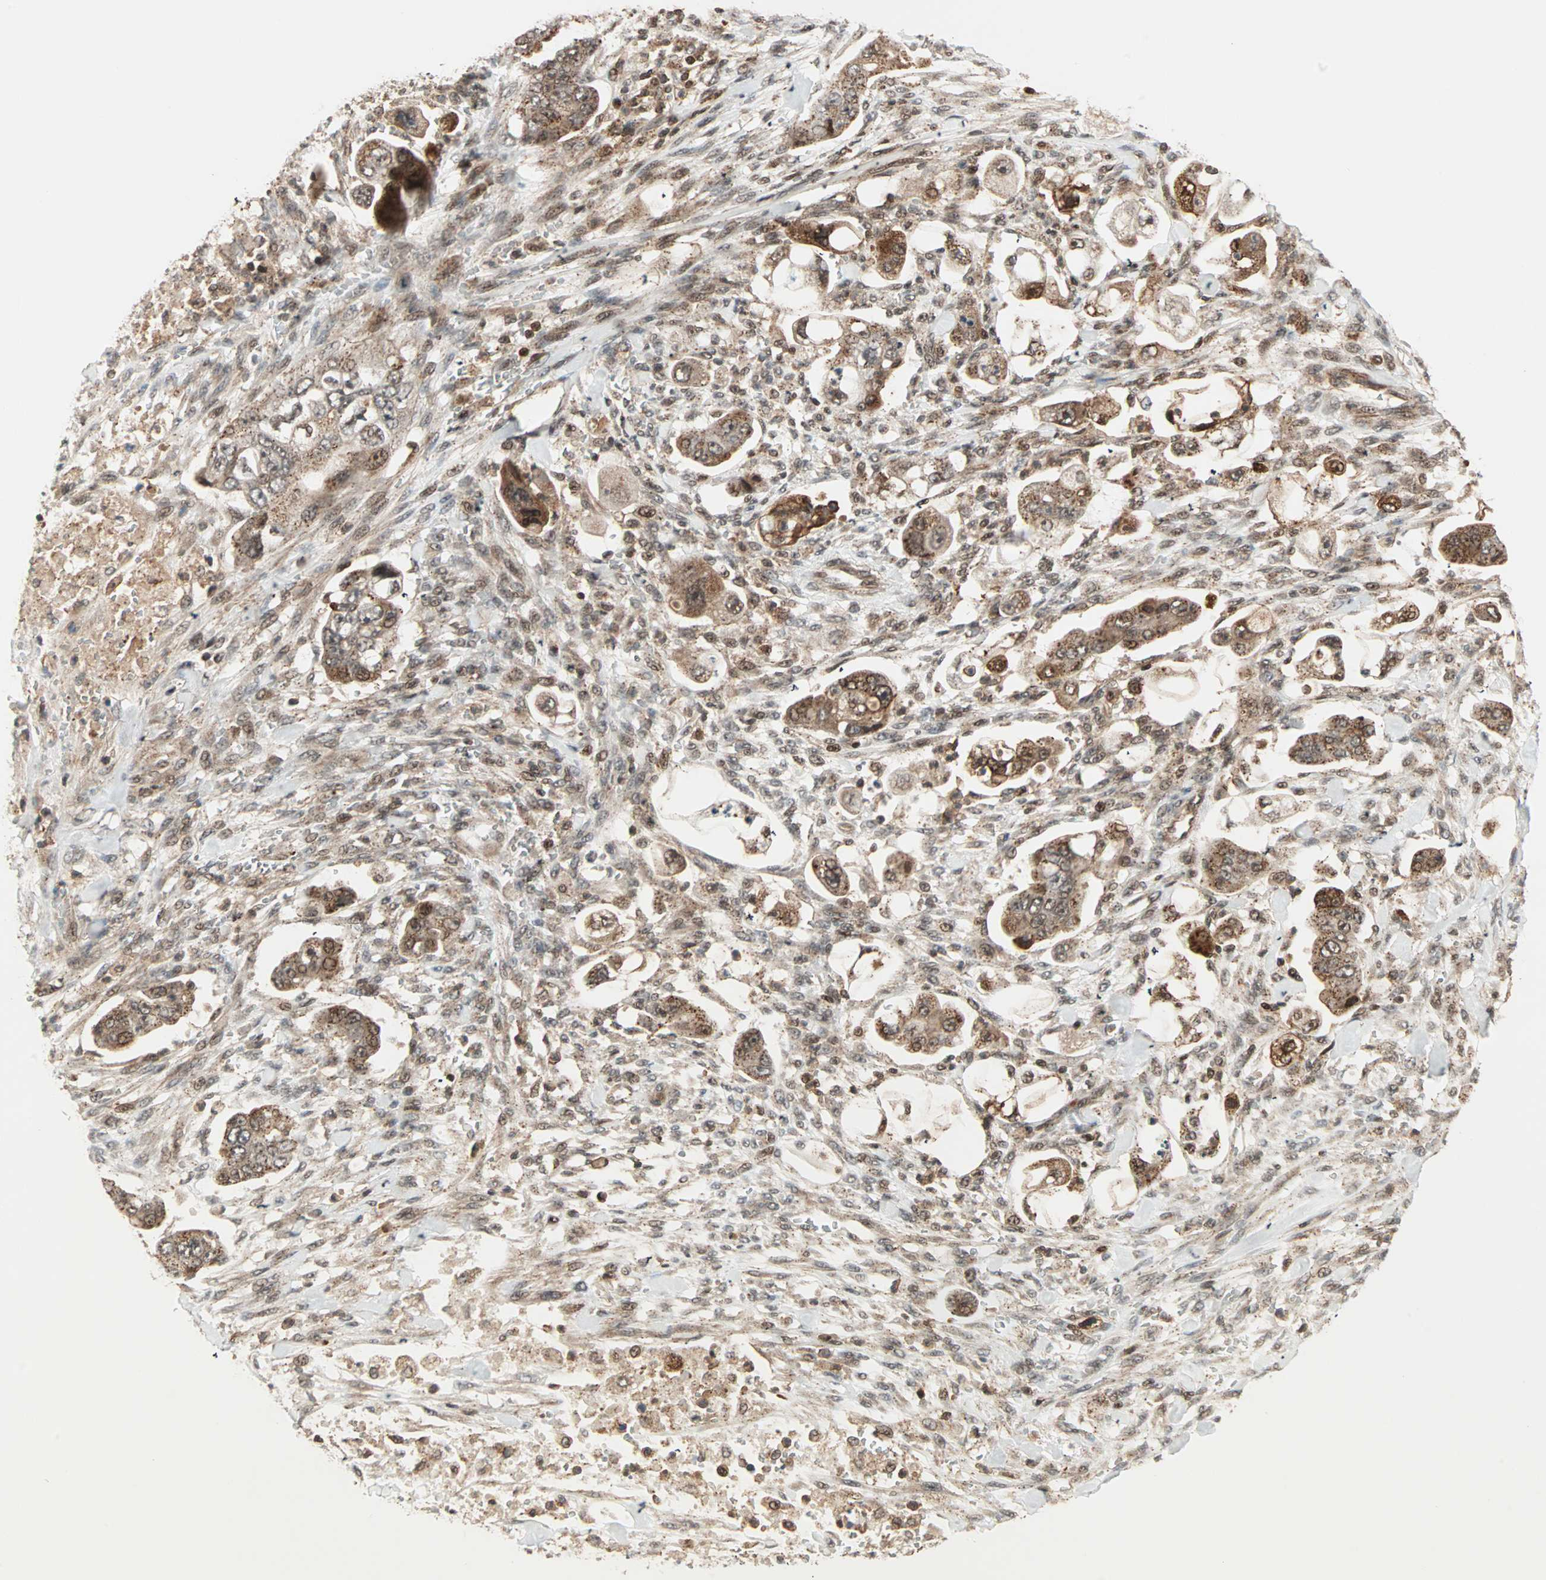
{"staining": {"intensity": "moderate", "quantity": ">75%", "location": "cytoplasmic/membranous,nuclear"}, "tissue": "stomach cancer", "cell_type": "Tumor cells", "image_type": "cancer", "snomed": [{"axis": "morphology", "description": "Adenocarcinoma, NOS"}, {"axis": "topography", "description": "Stomach"}], "caption": "Tumor cells display medium levels of moderate cytoplasmic/membranous and nuclear staining in about >75% of cells in human stomach cancer. (brown staining indicates protein expression, while blue staining denotes nuclei).", "gene": "ZBED9", "patient": {"sex": "male", "age": 62}}